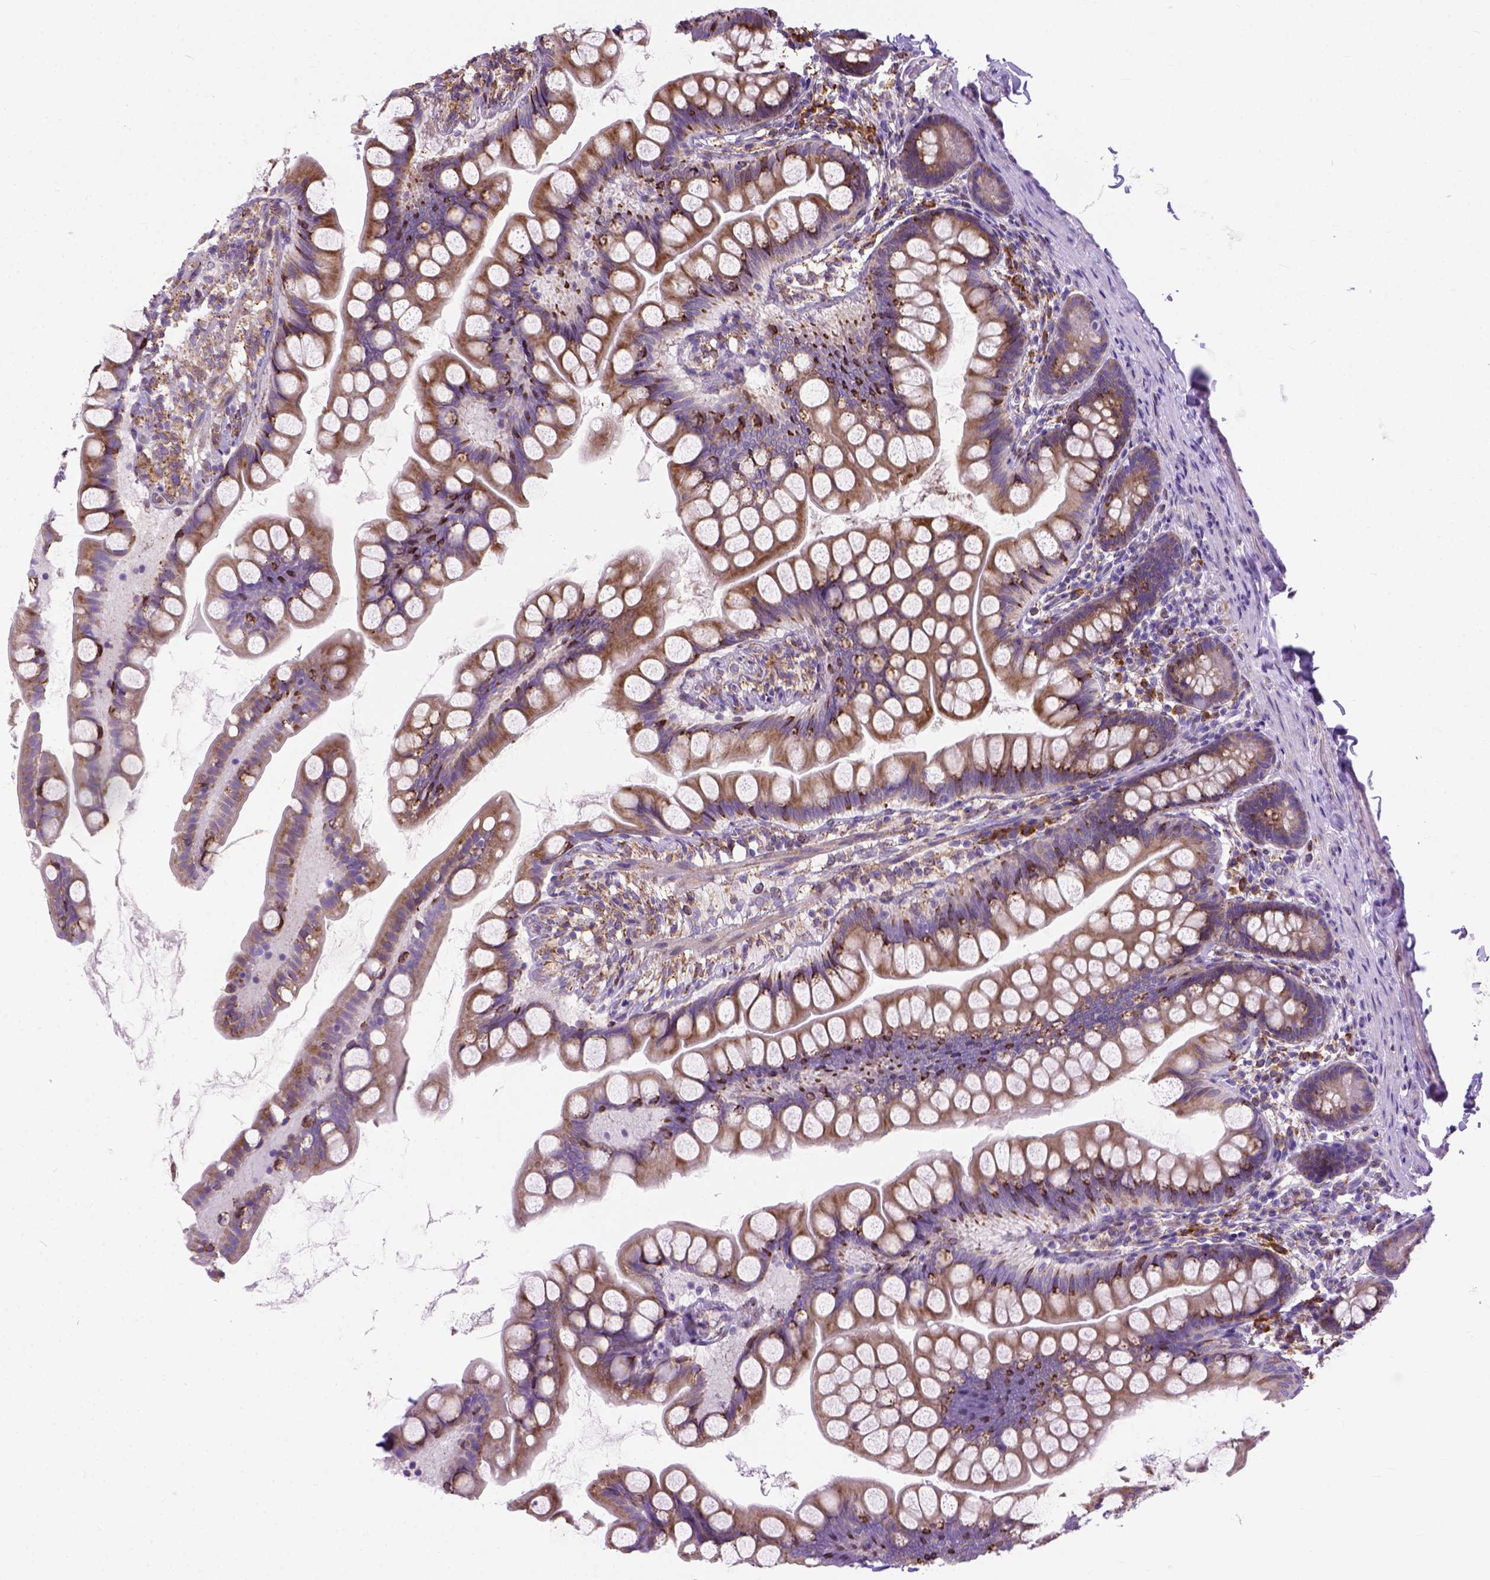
{"staining": {"intensity": "strong", "quantity": "<25%", "location": "cytoplasmic/membranous"}, "tissue": "small intestine", "cell_type": "Glandular cells", "image_type": "normal", "snomed": [{"axis": "morphology", "description": "Normal tissue, NOS"}, {"axis": "topography", "description": "Small intestine"}], "caption": "Immunohistochemical staining of unremarkable small intestine reveals <25% levels of strong cytoplasmic/membranous protein positivity in approximately <25% of glandular cells. The staining was performed using DAB (3,3'-diaminobenzidine) to visualize the protein expression in brown, while the nuclei were stained in blue with hematoxylin (Magnification: 20x).", "gene": "PLK4", "patient": {"sex": "male", "age": 70}}